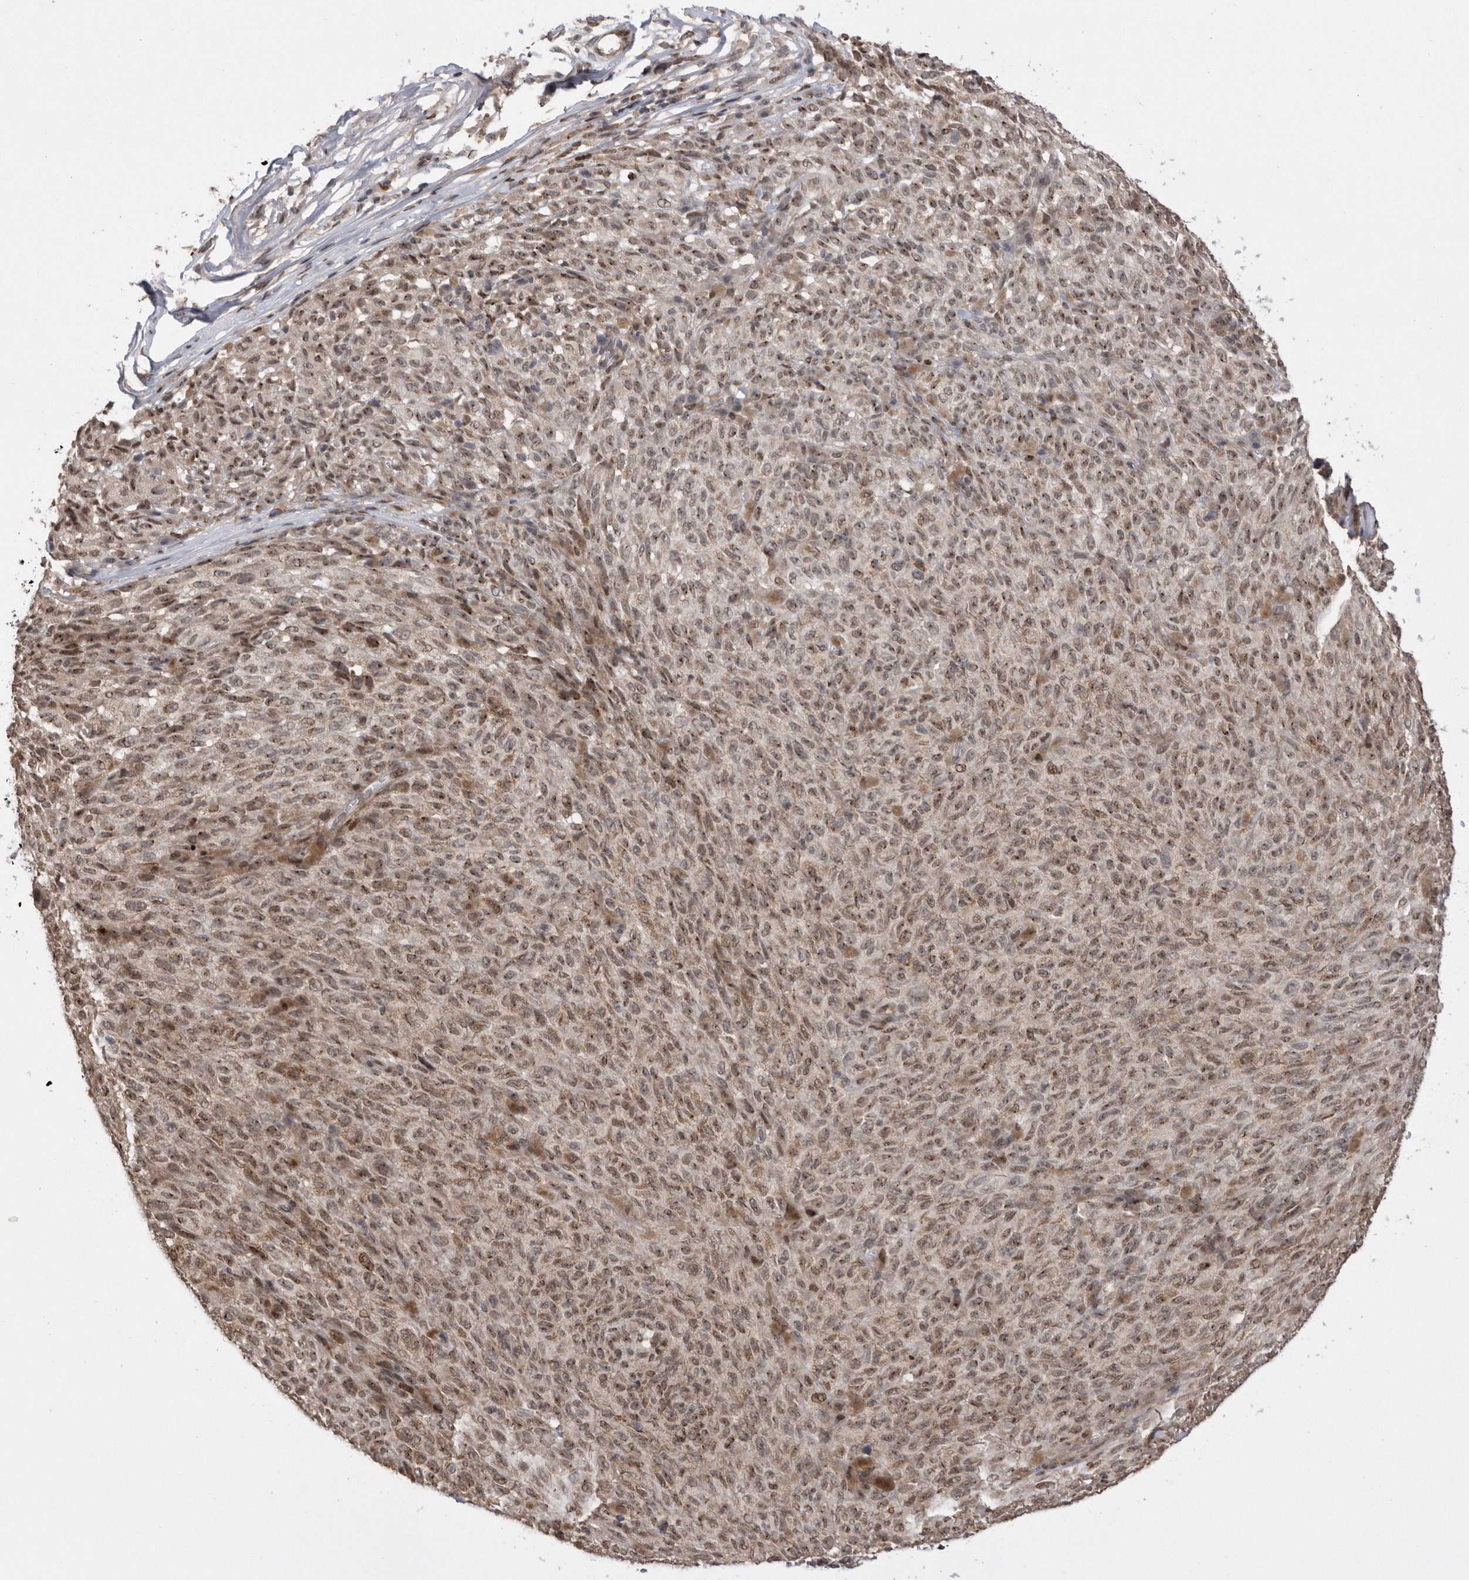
{"staining": {"intensity": "moderate", "quantity": ">75%", "location": "nuclear"}, "tissue": "melanoma", "cell_type": "Tumor cells", "image_type": "cancer", "snomed": [{"axis": "morphology", "description": "Malignant melanoma, NOS"}, {"axis": "topography", "description": "Skin"}], "caption": "Tumor cells show medium levels of moderate nuclear staining in about >75% of cells in human melanoma.", "gene": "TDRD3", "patient": {"sex": "female", "age": 82}}